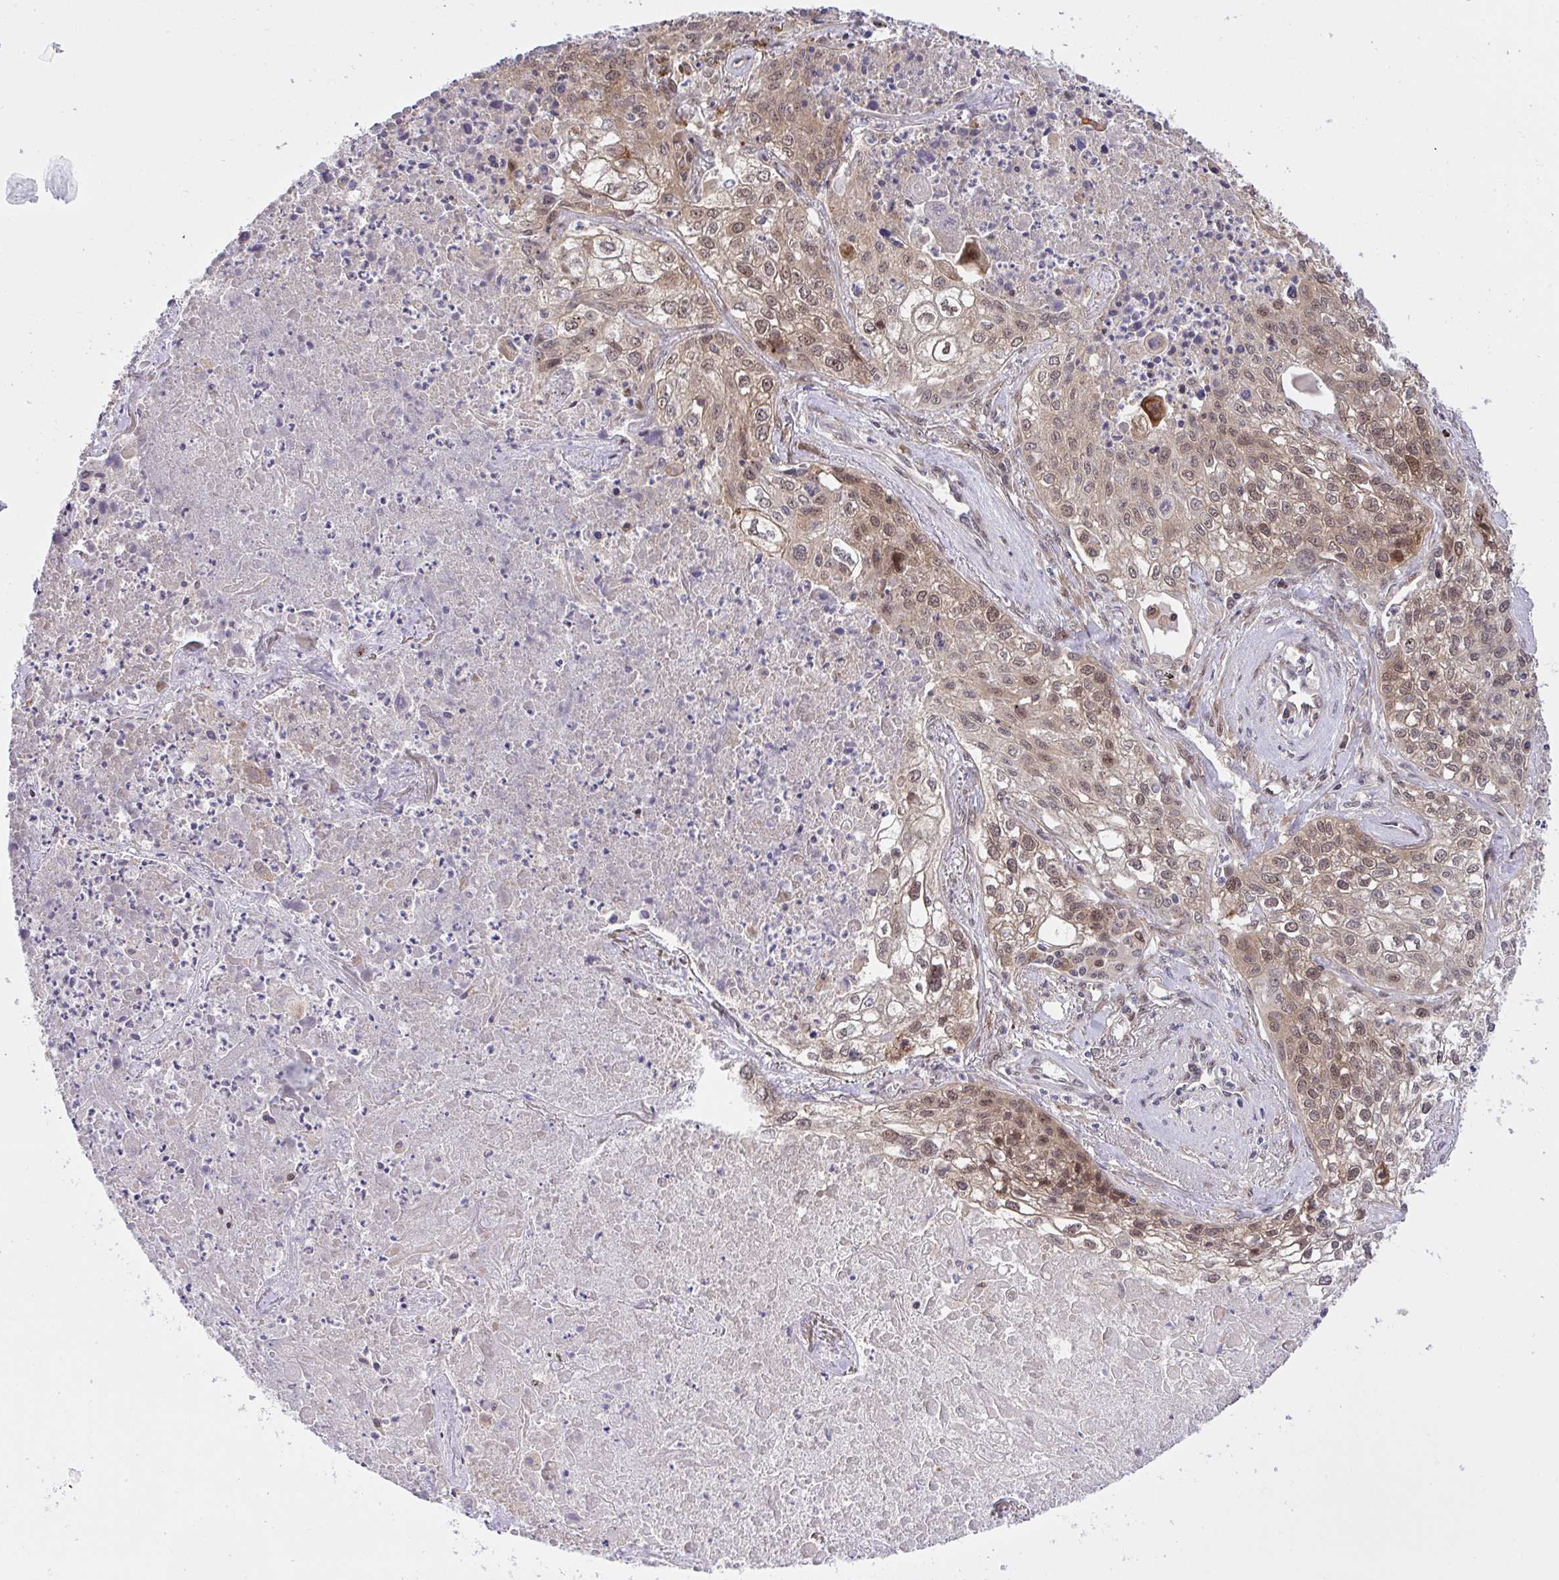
{"staining": {"intensity": "weak", "quantity": "<25%", "location": "cytoplasmic/membranous"}, "tissue": "lung cancer", "cell_type": "Tumor cells", "image_type": "cancer", "snomed": [{"axis": "morphology", "description": "Squamous cell carcinoma, NOS"}, {"axis": "topography", "description": "Lung"}], "caption": "This micrograph is of squamous cell carcinoma (lung) stained with immunohistochemistry (IHC) to label a protein in brown with the nuclei are counter-stained blue. There is no expression in tumor cells.", "gene": "ERI1", "patient": {"sex": "male", "age": 74}}